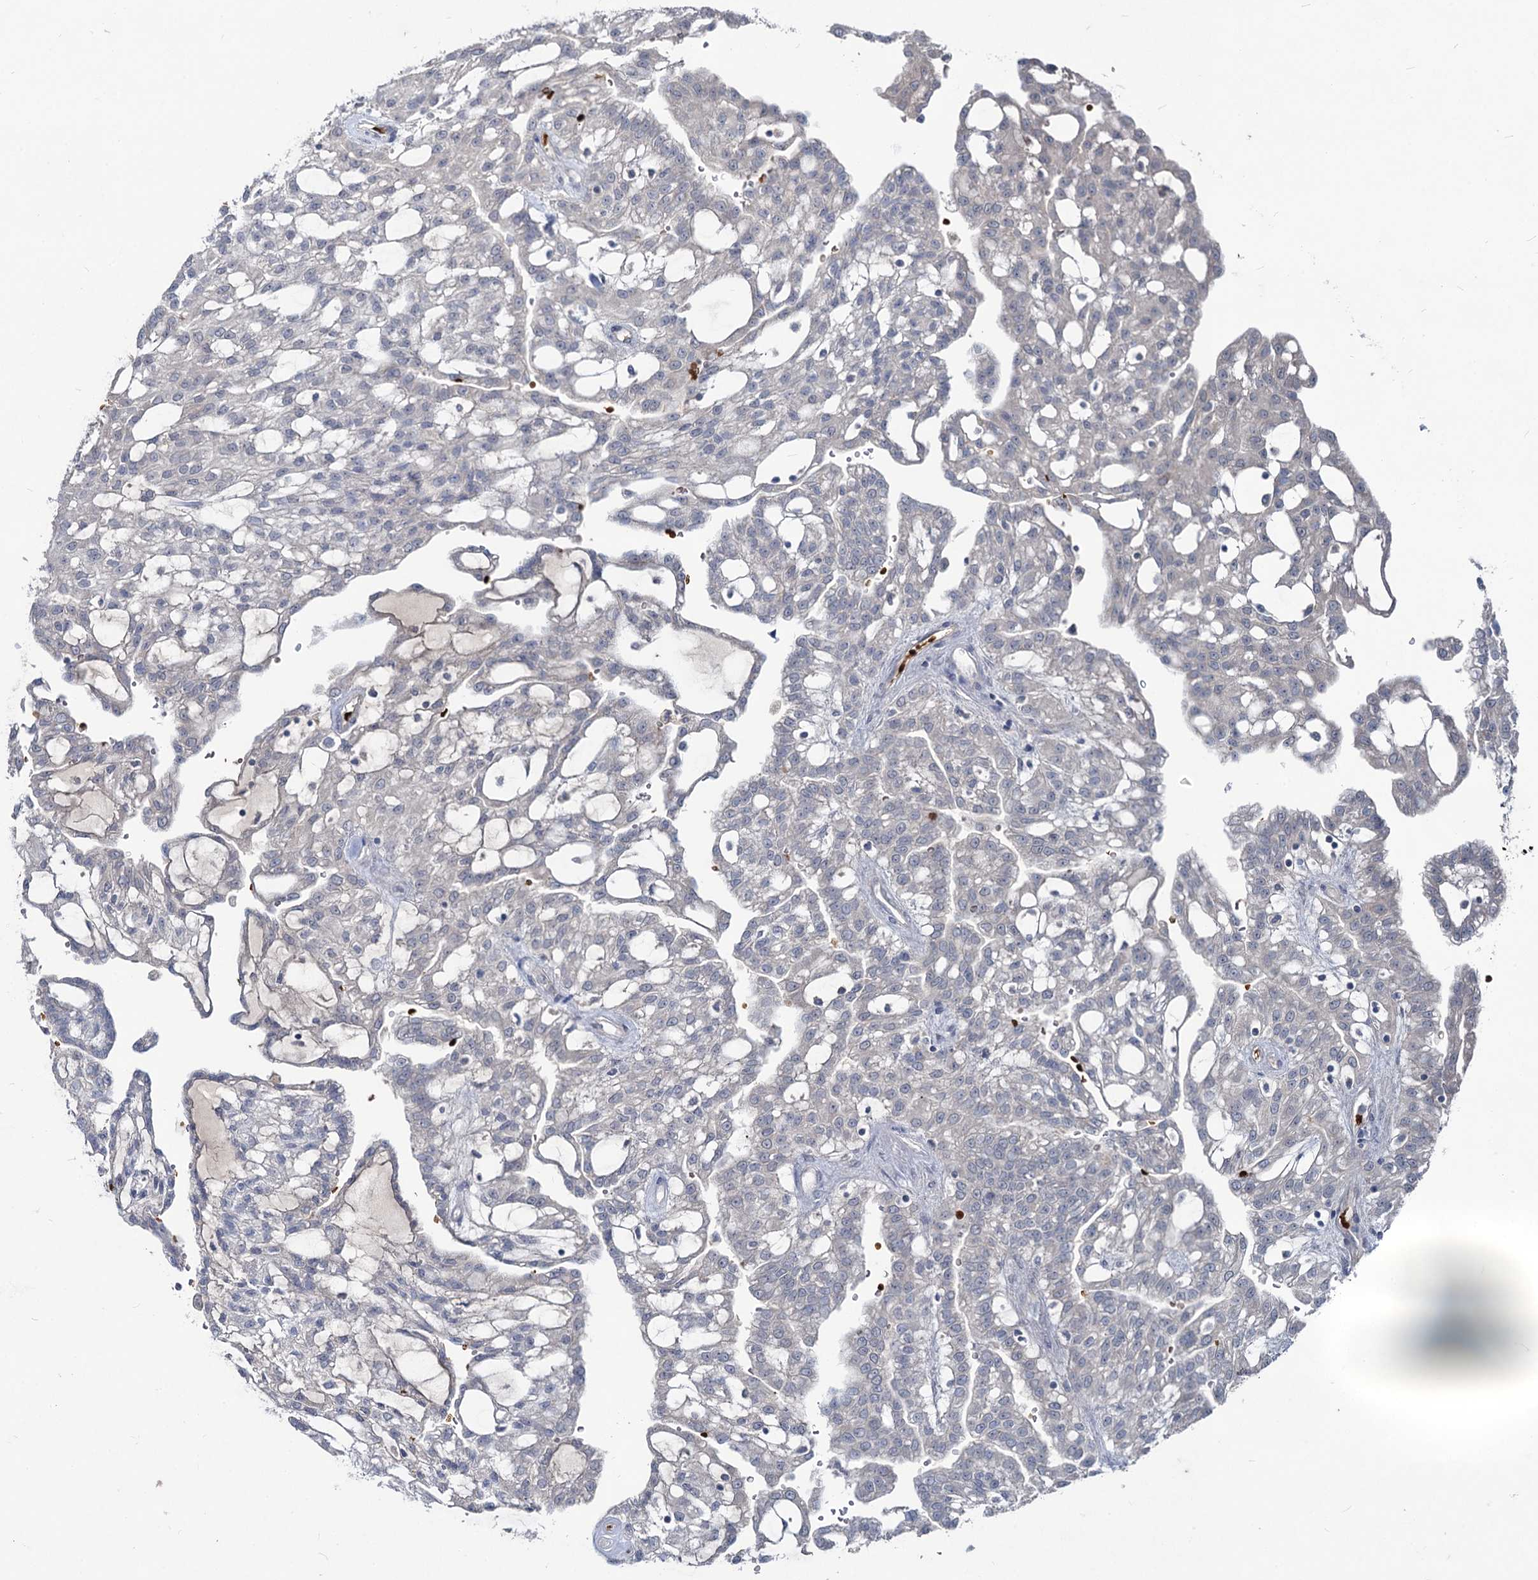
{"staining": {"intensity": "negative", "quantity": "none", "location": "none"}, "tissue": "renal cancer", "cell_type": "Tumor cells", "image_type": "cancer", "snomed": [{"axis": "morphology", "description": "Adenocarcinoma, NOS"}, {"axis": "topography", "description": "Kidney"}], "caption": "Immunohistochemistry histopathology image of adenocarcinoma (renal) stained for a protein (brown), which shows no positivity in tumor cells.", "gene": "RNF6", "patient": {"sex": "male", "age": 63}}